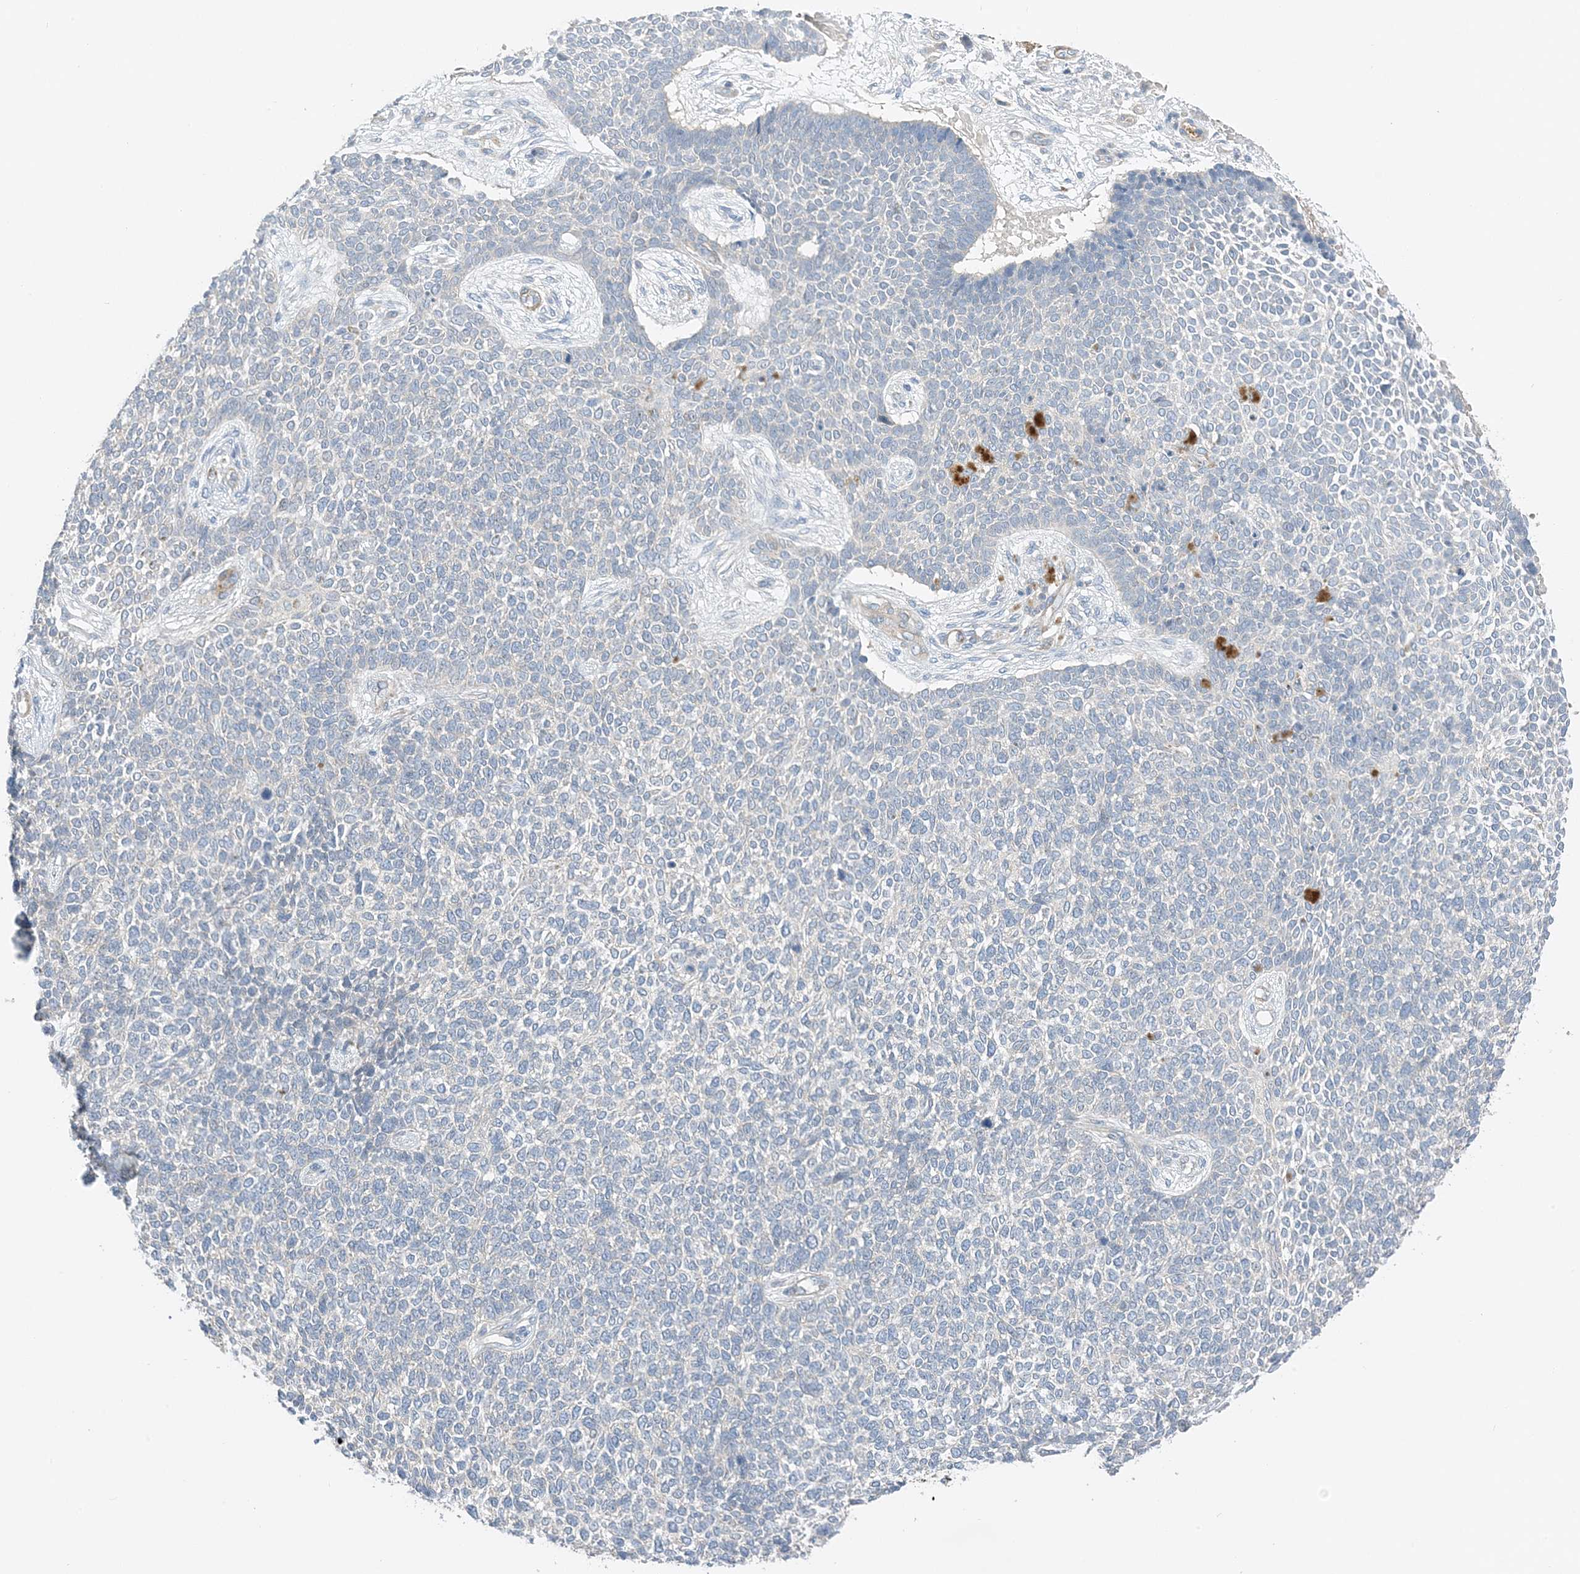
{"staining": {"intensity": "negative", "quantity": "none", "location": "none"}, "tissue": "skin cancer", "cell_type": "Tumor cells", "image_type": "cancer", "snomed": [{"axis": "morphology", "description": "Basal cell carcinoma"}, {"axis": "topography", "description": "Skin"}], "caption": "Protein analysis of skin cancer exhibits no significant staining in tumor cells.", "gene": "KIFBP", "patient": {"sex": "female", "age": 84}}